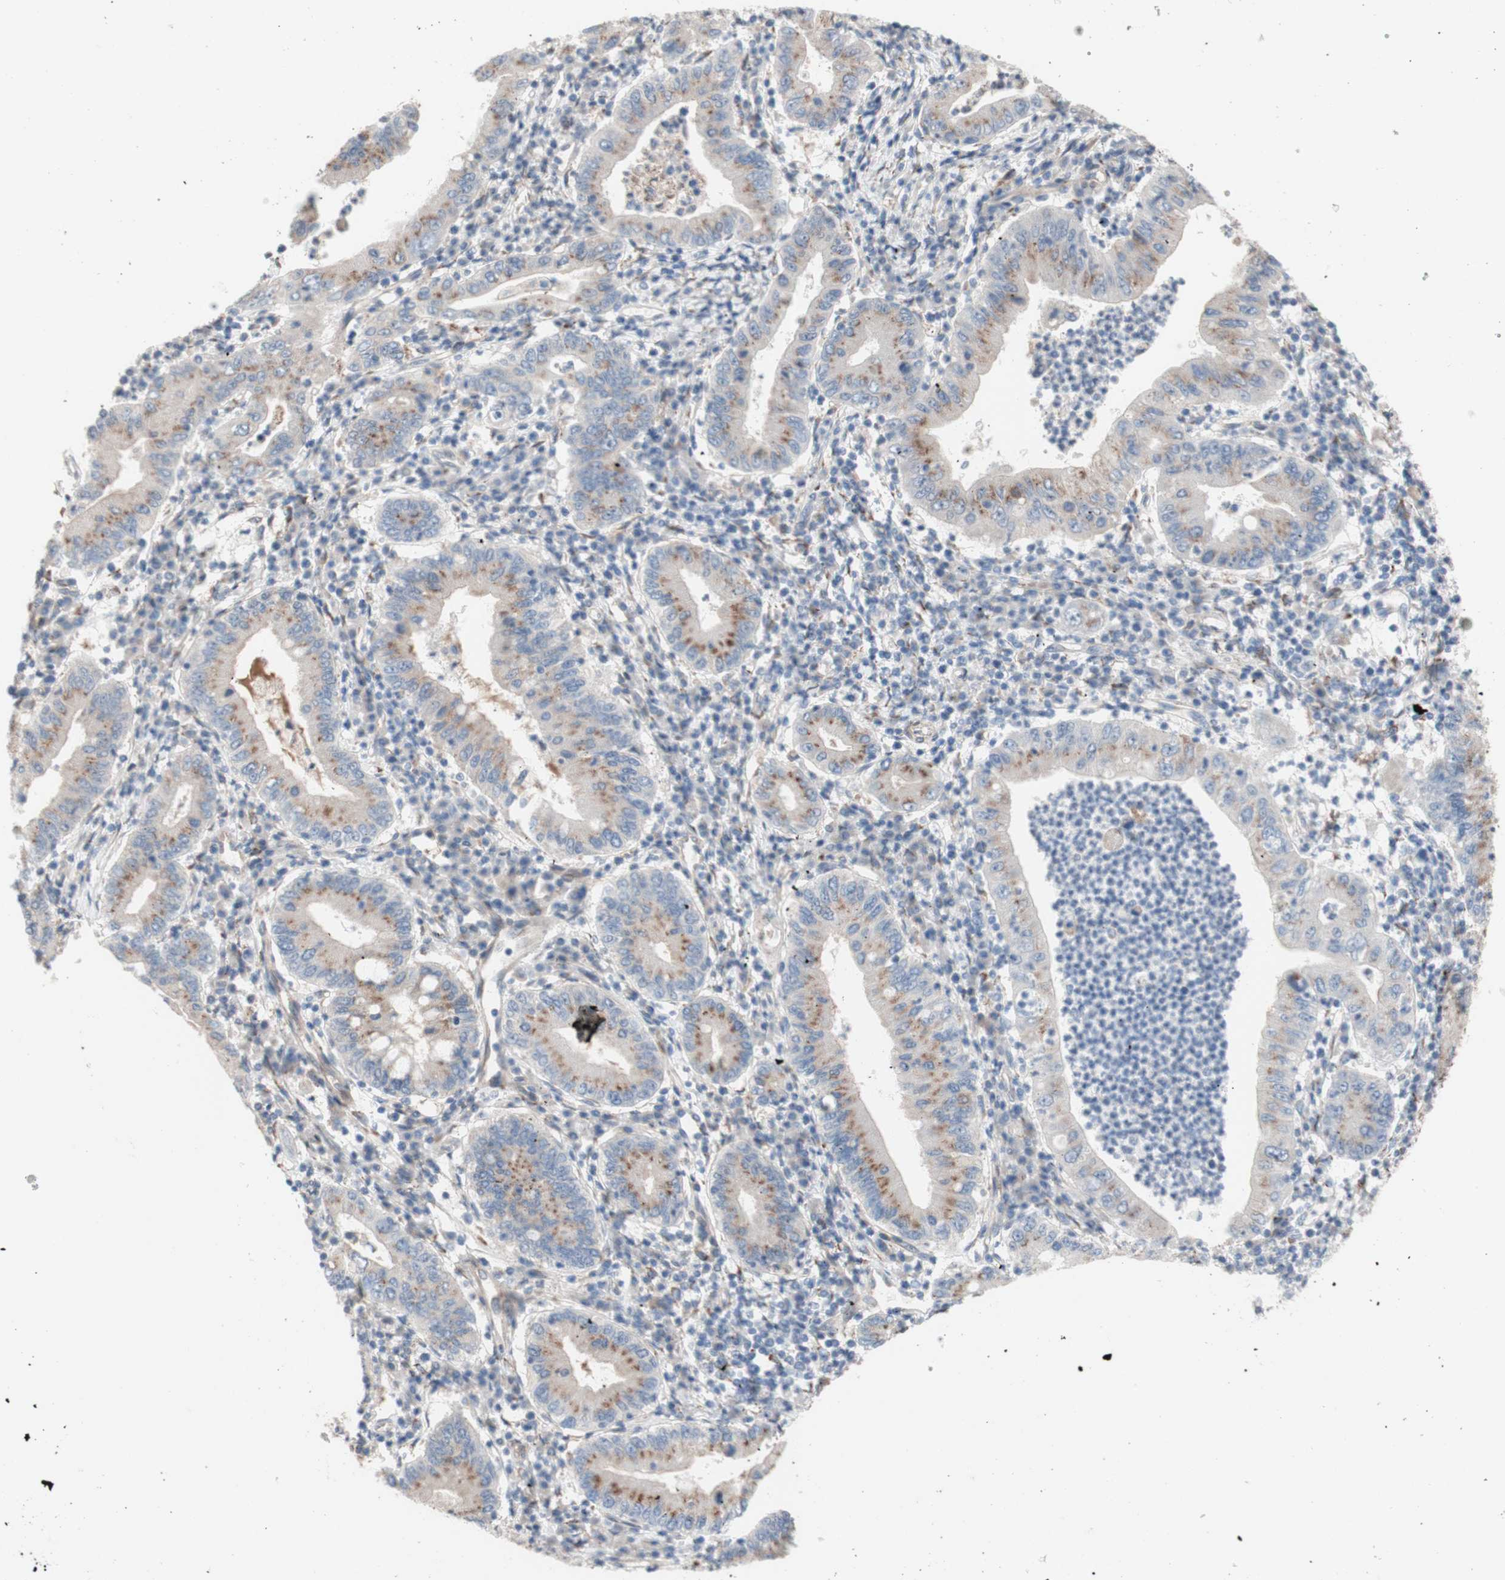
{"staining": {"intensity": "weak", "quantity": ">75%", "location": "cytoplasmic/membranous"}, "tissue": "stomach cancer", "cell_type": "Tumor cells", "image_type": "cancer", "snomed": [{"axis": "morphology", "description": "Normal tissue, NOS"}, {"axis": "morphology", "description": "Adenocarcinoma, NOS"}, {"axis": "topography", "description": "Esophagus"}, {"axis": "topography", "description": "Stomach, upper"}, {"axis": "topography", "description": "Peripheral nerve tissue"}], "caption": "Immunohistochemical staining of human adenocarcinoma (stomach) displays low levels of weak cytoplasmic/membranous protein expression in approximately >75% of tumor cells.", "gene": "CNN3", "patient": {"sex": "male", "age": 62}}